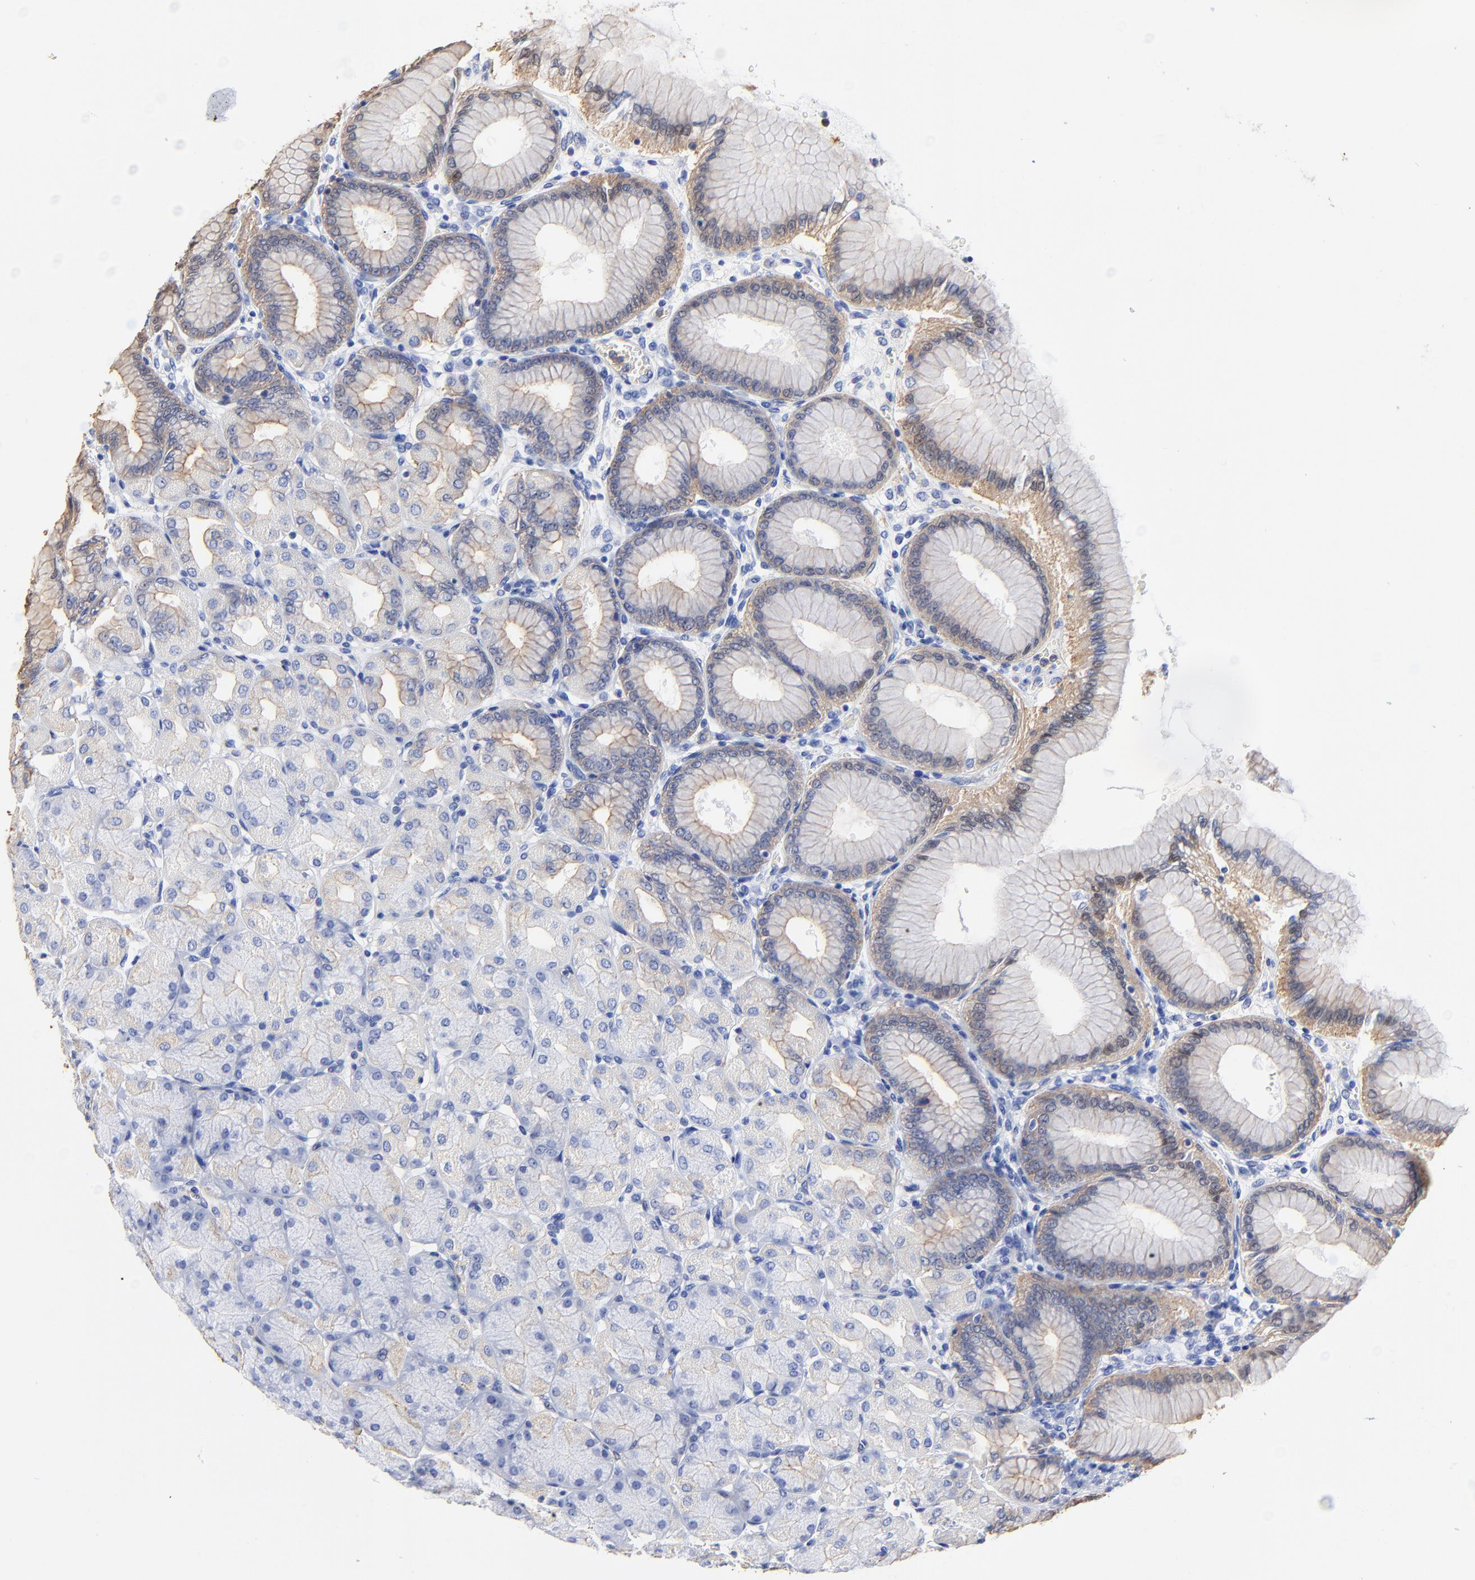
{"staining": {"intensity": "weak", "quantity": "<25%", "location": "cytoplasmic/membranous"}, "tissue": "stomach", "cell_type": "Glandular cells", "image_type": "normal", "snomed": [{"axis": "morphology", "description": "Normal tissue, NOS"}, {"axis": "topography", "description": "Stomach, upper"}], "caption": "The micrograph demonstrates no significant positivity in glandular cells of stomach. The staining is performed using DAB (3,3'-diaminobenzidine) brown chromogen with nuclei counter-stained in using hematoxylin.", "gene": "TAGLN2", "patient": {"sex": "female", "age": 56}}